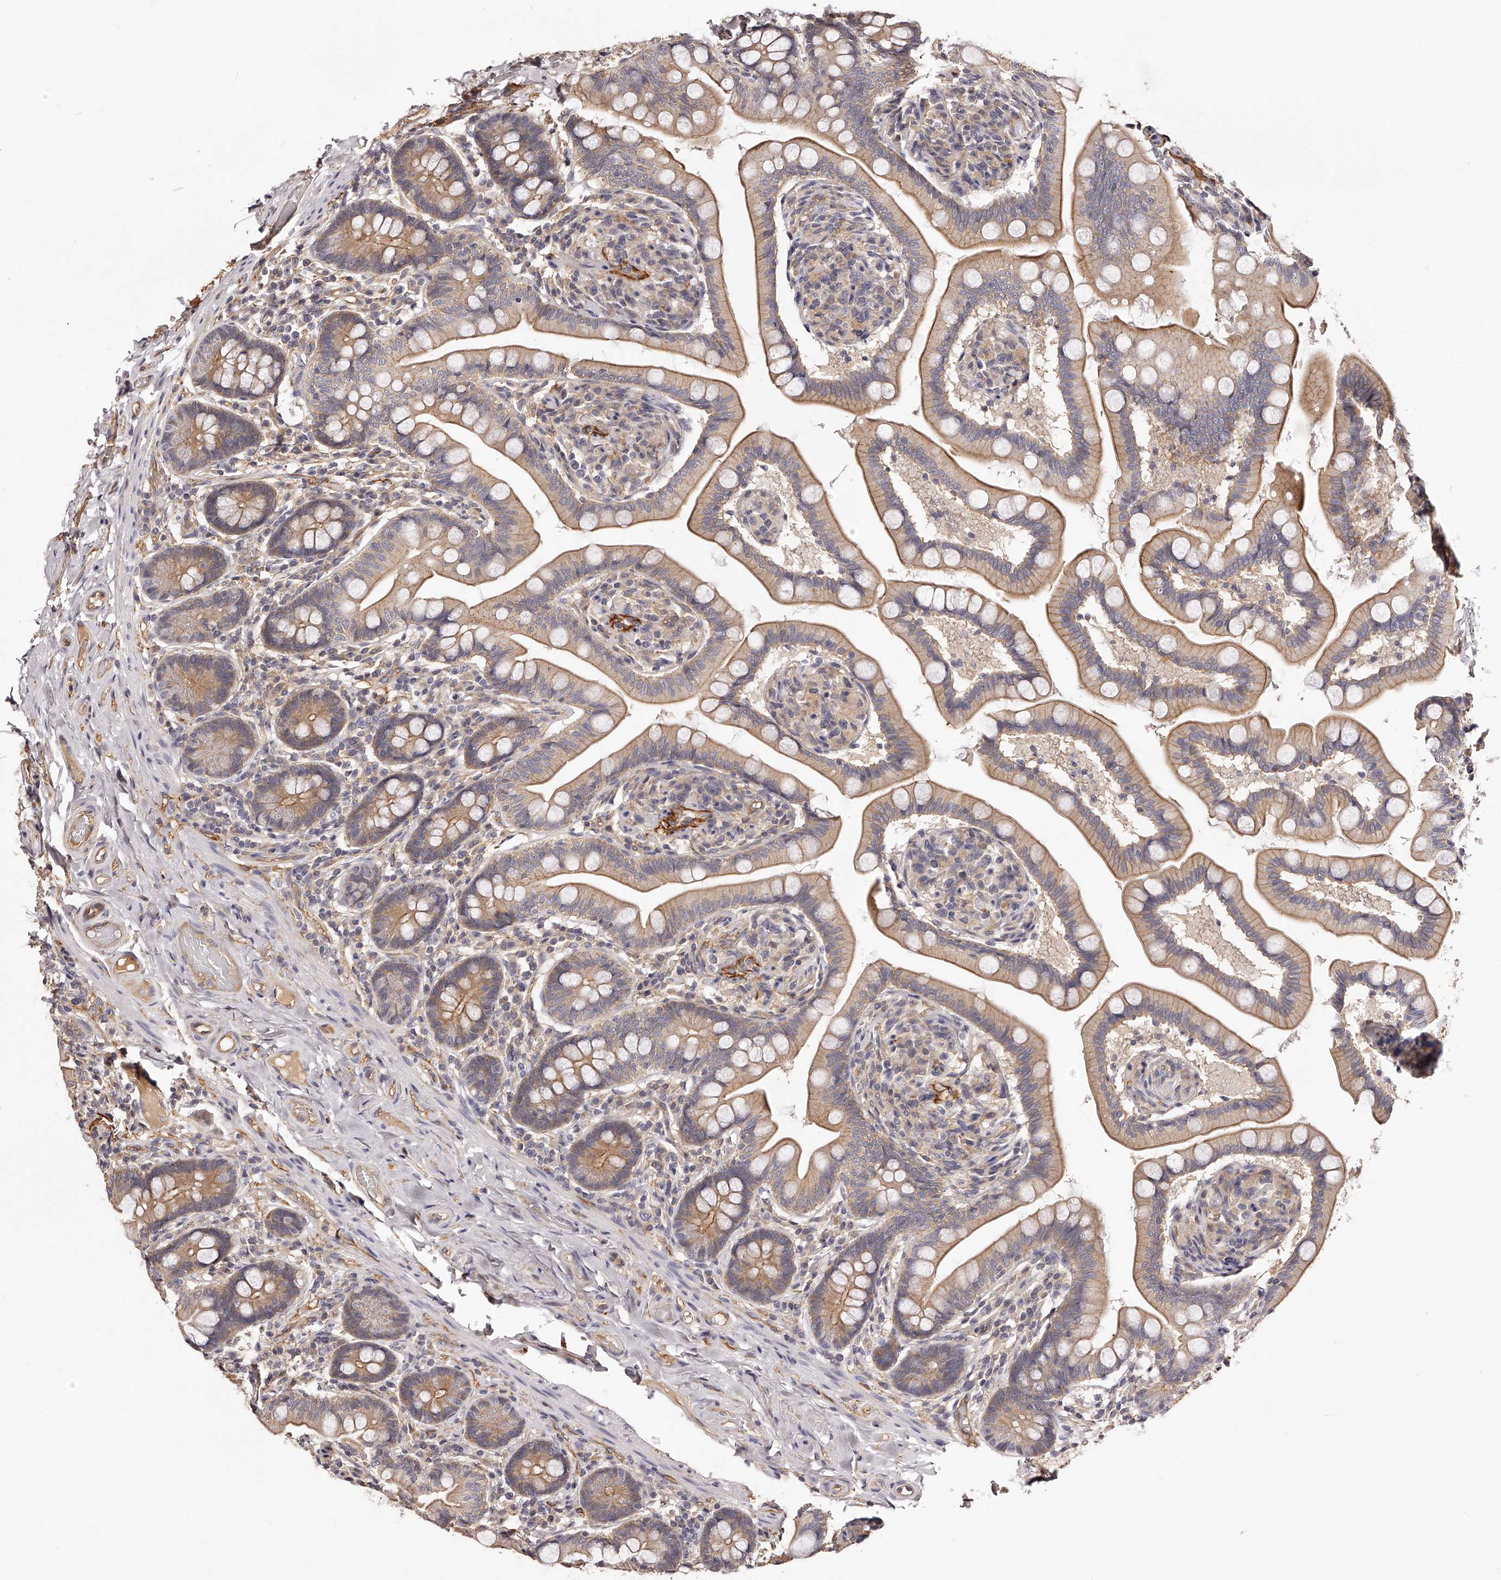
{"staining": {"intensity": "moderate", "quantity": ">75%", "location": "cytoplasmic/membranous"}, "tissue": "small intestine", "cell_type": "Glandular cells", "image_type": "normal", "snomed": [{"axis": "morphology", "description": "Normal tissue, NOS"}, {"axis": "topography", "description": "Small intestine"}], "caption": "A medium amount of moderate cytoplasmic/membranous staining is seen in approximately >75% of glandular cells in benign small intestine. The staining is performed using DAB brown chromogen to label protein expression. The nuclei are counter-stained blue using hematoxylin.", "gene": "LTV1", "patient": {"sex": "female", "age": 64}}